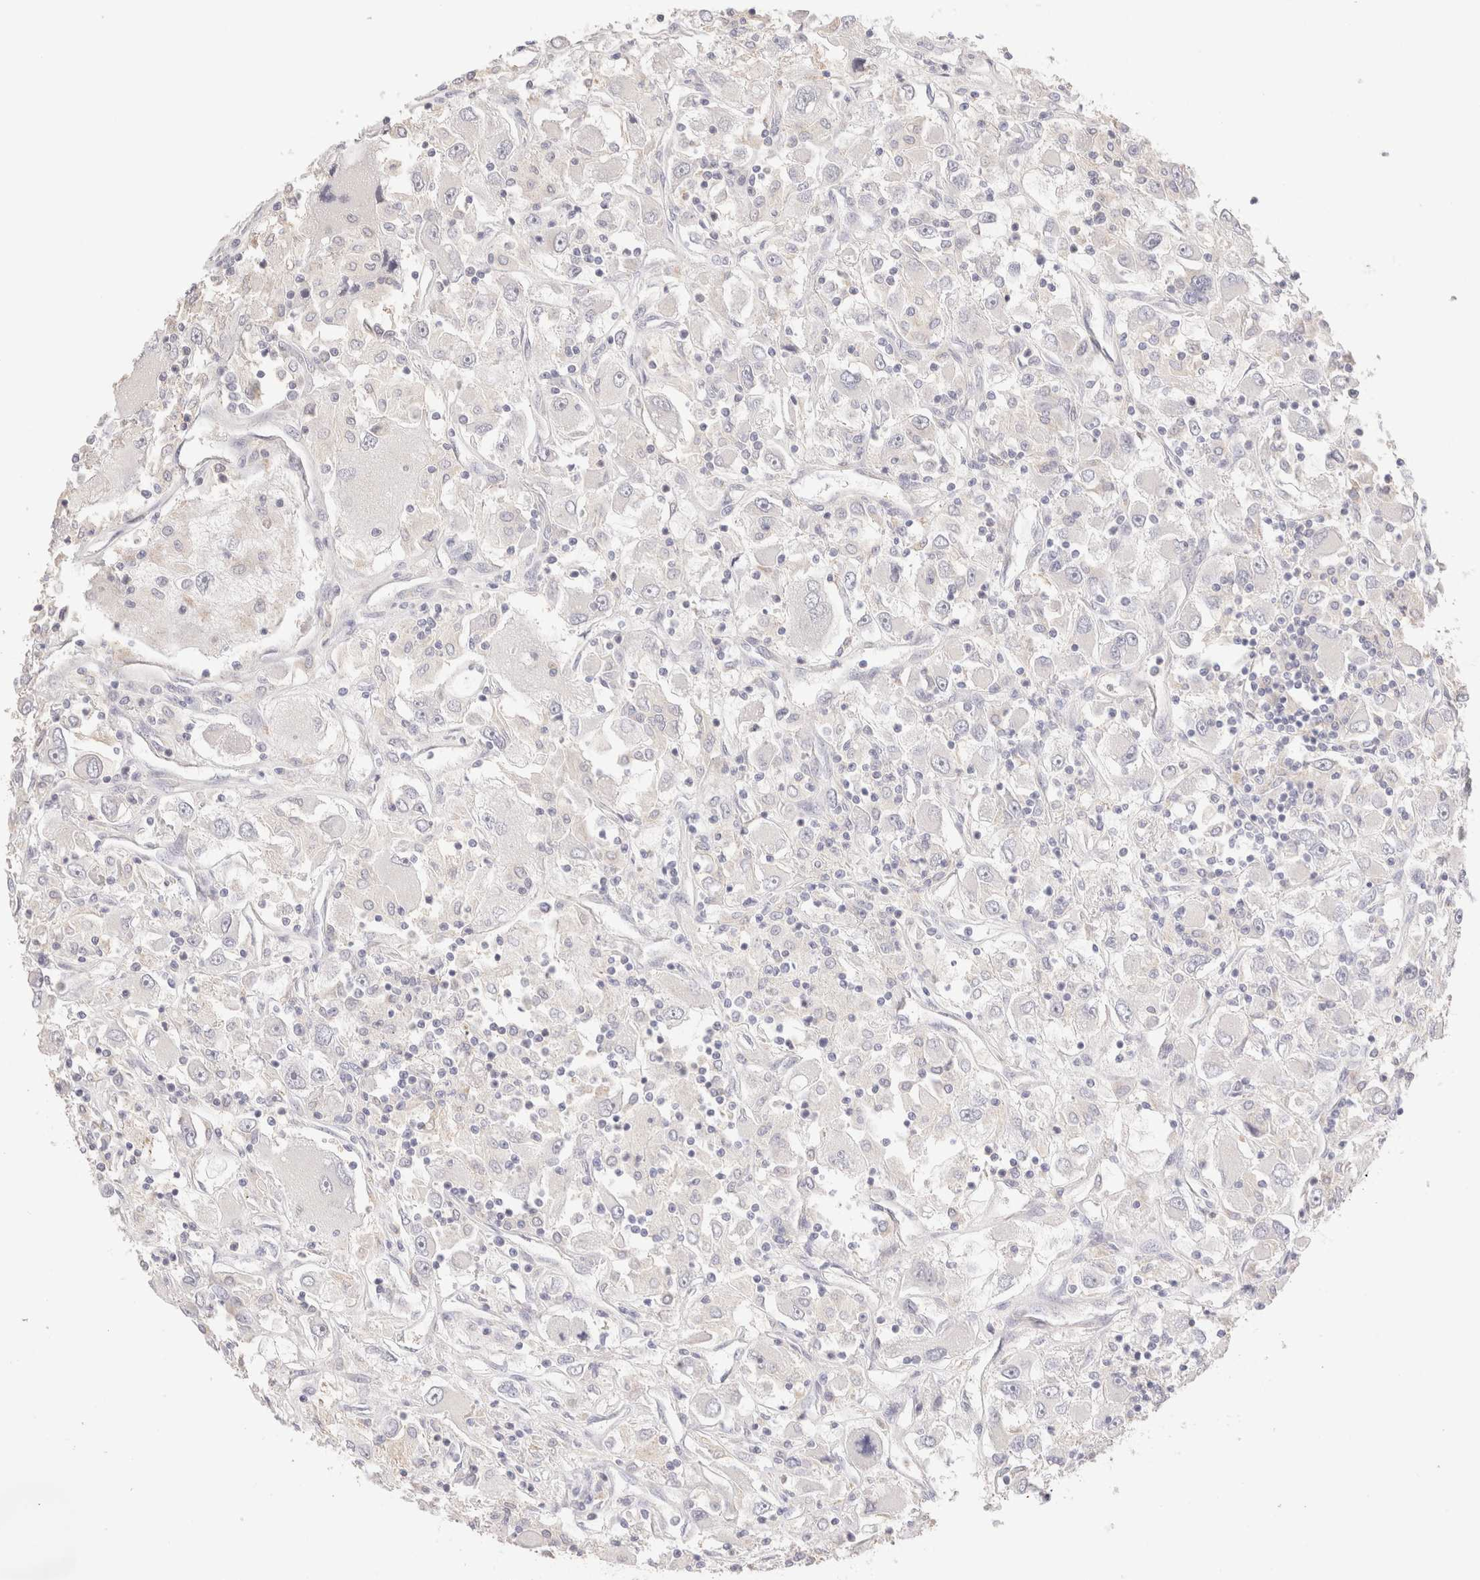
{"staining": {"intensity": "negative", "quantity": "none", "location": "none"}, "tissue": "renal cancer", "cell_type": "Tumor cells", "image_type": "cancer", "snomed": [{"axis": "morphology", "description": "Adenocarcinoma, NOS"}, {"axis": "topography", "description": "Kidney"}], "caption": "A histopathology image of human renal cancer is negative for staining in tumor cells. (DAB (3,3'-diaminobenzidine) immunohistochemistry with hematoxylin counter stain).", "gene": "SCGB2A2", "patient": {"sex": "female", "age": 52}}